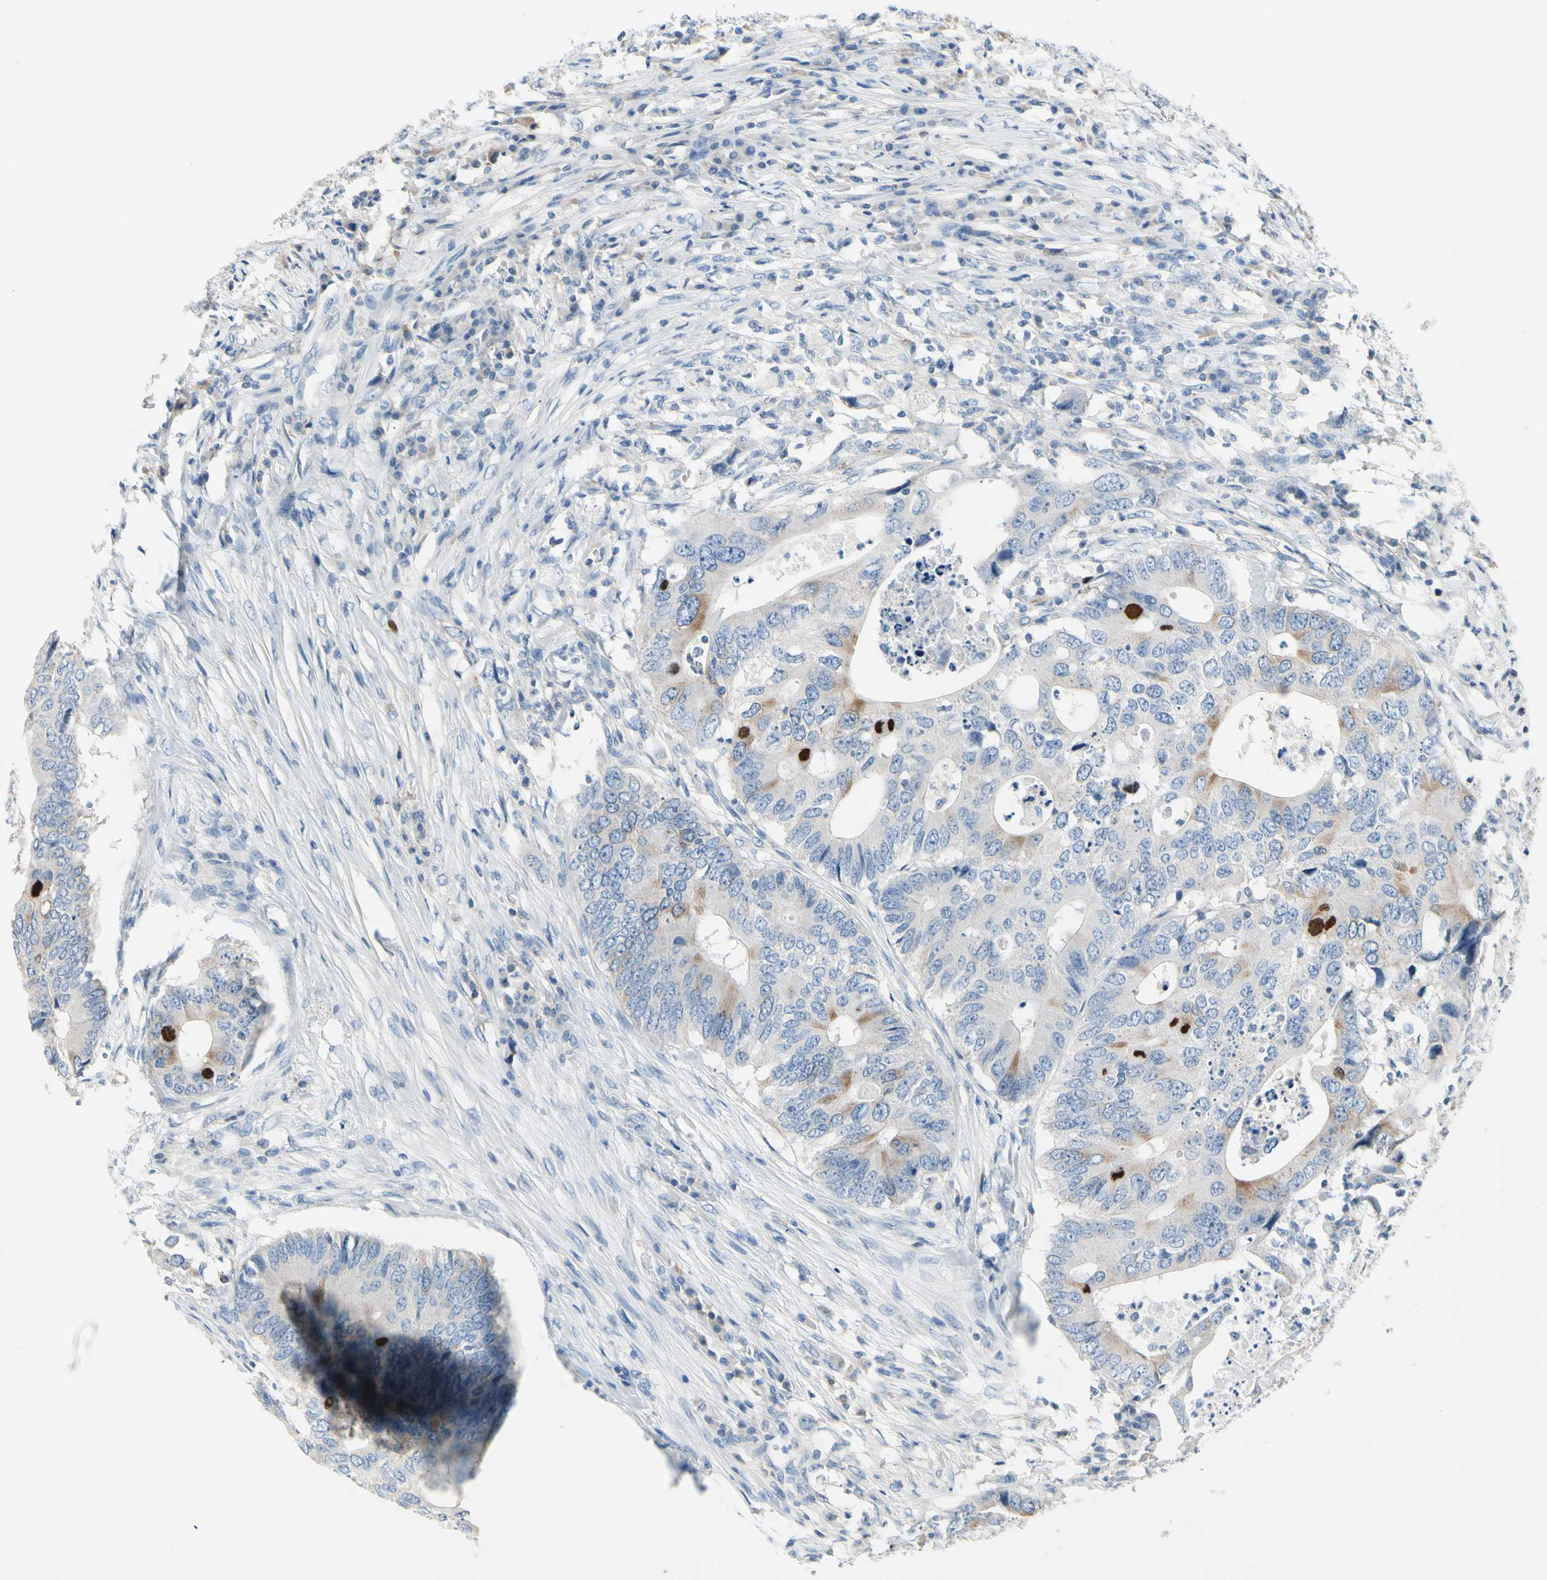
{"staining": {"intensity": "moderate", "quantity": "<25%", "location": "cytoplasmic/membranous"}, "tissue": "colorectal cancer", "cell_type": "Tumor cells", "image_type": "cancer", "snomed": [{"axis": "morphology", "description": "Adenocarcinoma, NOS"}, {"axis": "topography", "description": "Colon"}], "caption": "High-magnification brightfield microscopy of adenocarcinoma (colorectal) stained with DAB (brown) and counterstained with hematoxylin (blue). tumor cells exhibit moderate cytoplasmic/membranous staining is present in approximately<25% of cells. (Brightfield microscopy of DAB IHC at high magnification).", "gene": "CKAP2", "patient": {"sex": "male", "age": 71}}